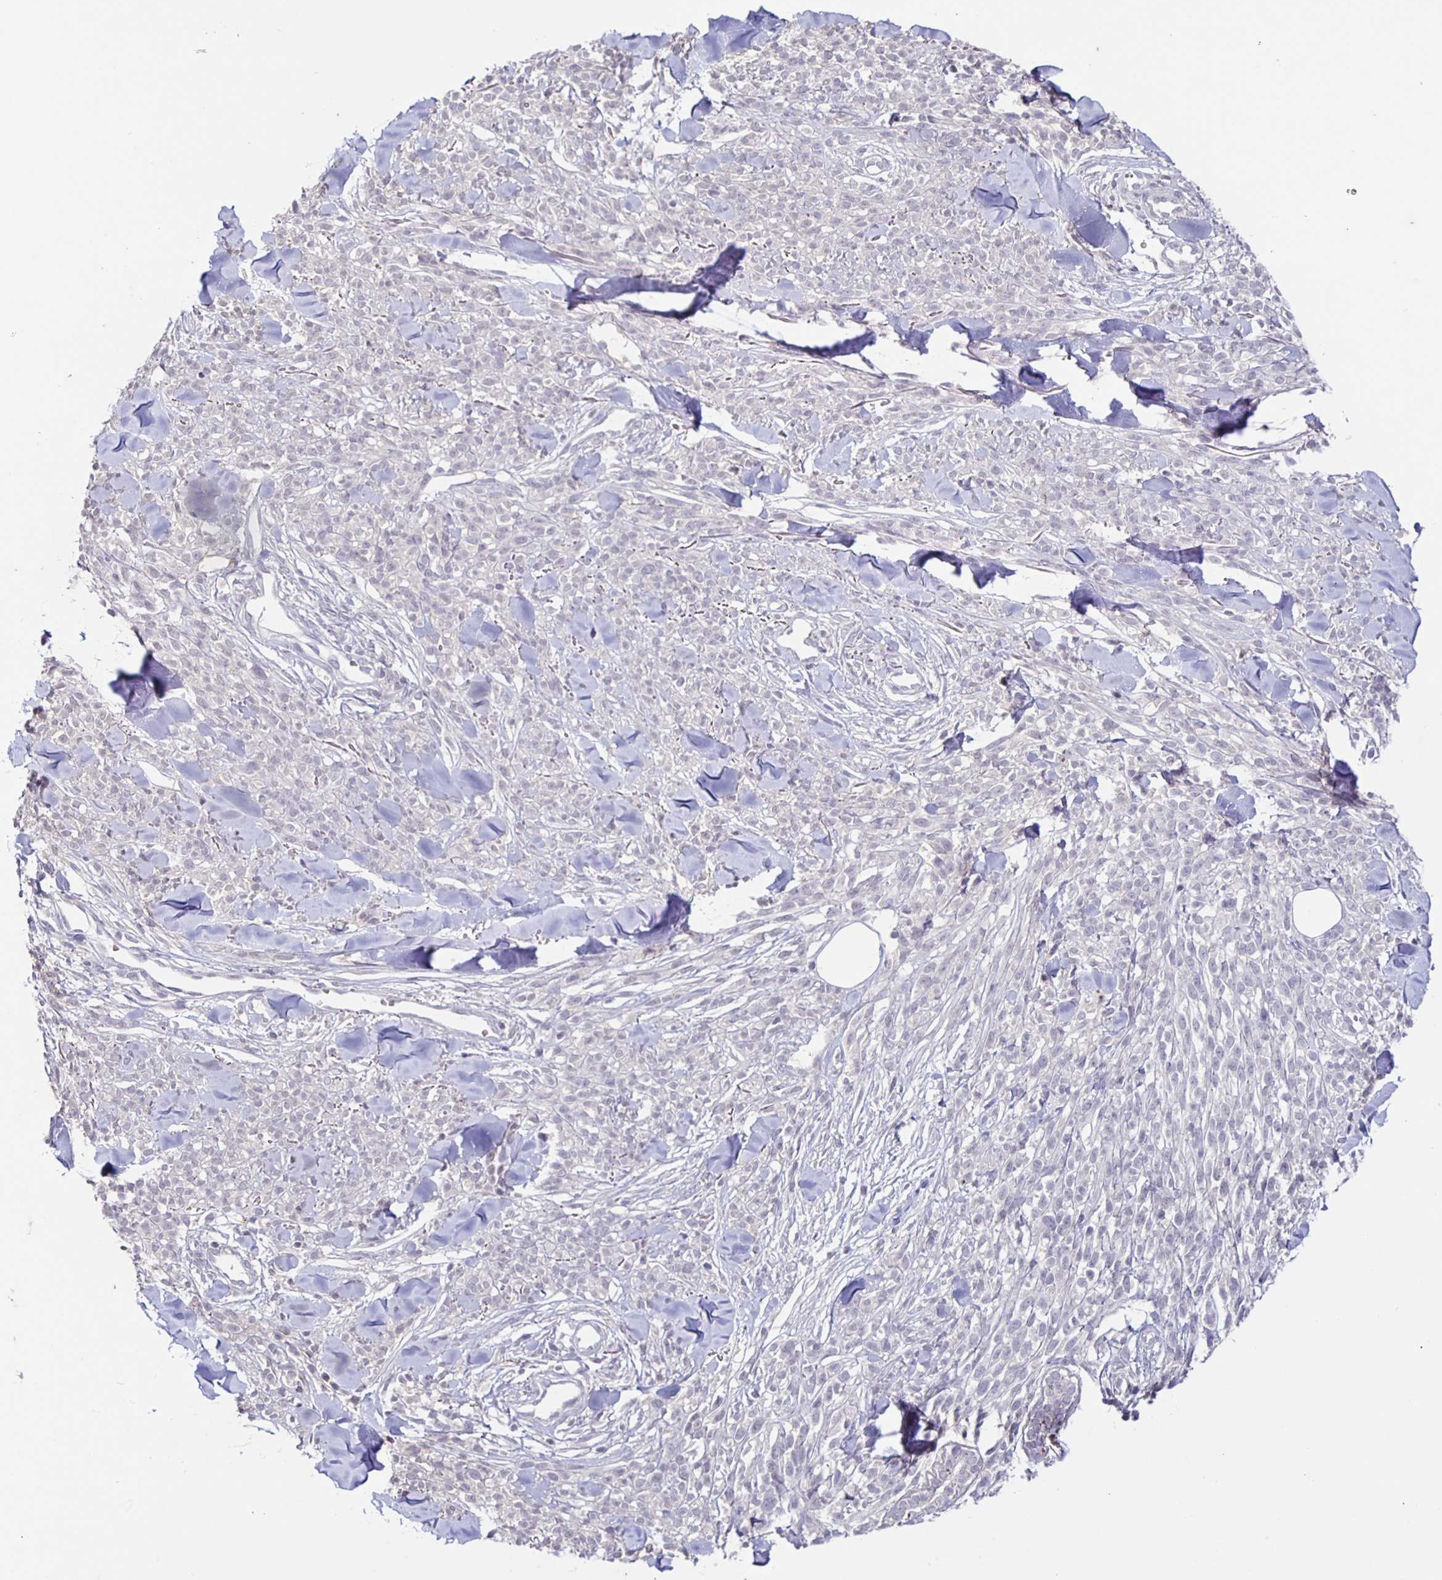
{"staining": {"intensity": "negative", "quantity": "none", "location": "none"}, "tissue": "melanoma", "cell_type": "Tumor cells", "image_type": "cancer", "snomed": [{"axis": "morphology", "description": "Malignant melanoma, NOS"}, {"axis": "topography", "description": "Skin"}, {"axis": "topography", "description": "Skin of trunk"}], "caption": "The micrograph reveals no significant expression in tumor cells of malignant melanoma.", "gene": "INSL5", "patient": {"sex": "male", "age": 74}}